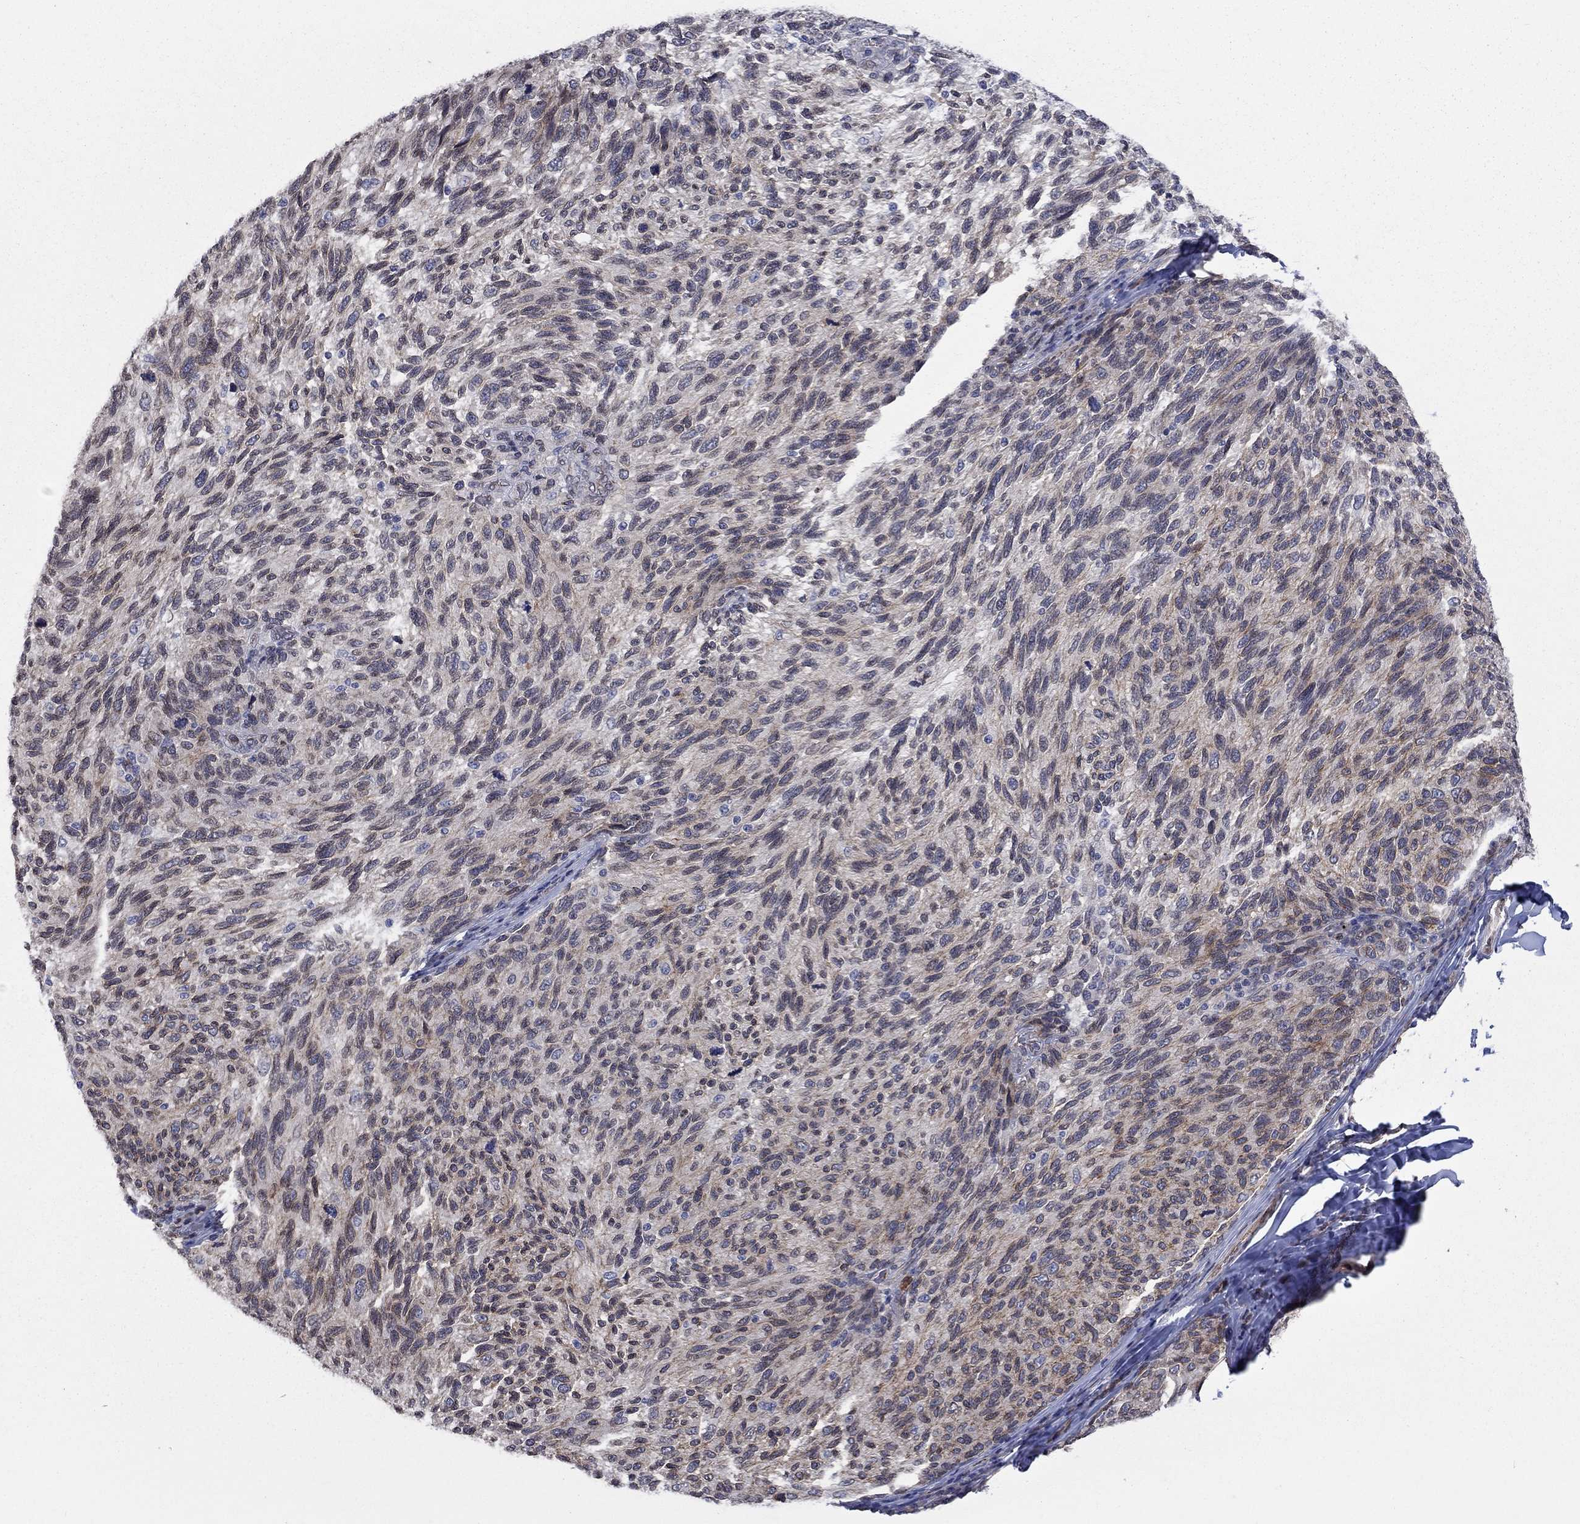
{"staining": {"intensity": "moderate", "quantity": "<25%", "location": "cytoplasmic/membranous"}, "tissue": "melanoma", "cell_type": "Tumor cells", "image_type": "cancer", "snomed": [{"axis": "morphology", "description": "Malignant melanoma, NOS"}, {"axis": "topography", "description": "Skin"}], "caption": "Approximately <25% of tumor cells in malignant melanoma display moderate cytoplasmic/membranous protein expression as visualized by brown immunohistochemical staining.", "gene": "EMC9", "patient": {"sex": "female", "age": 73}}